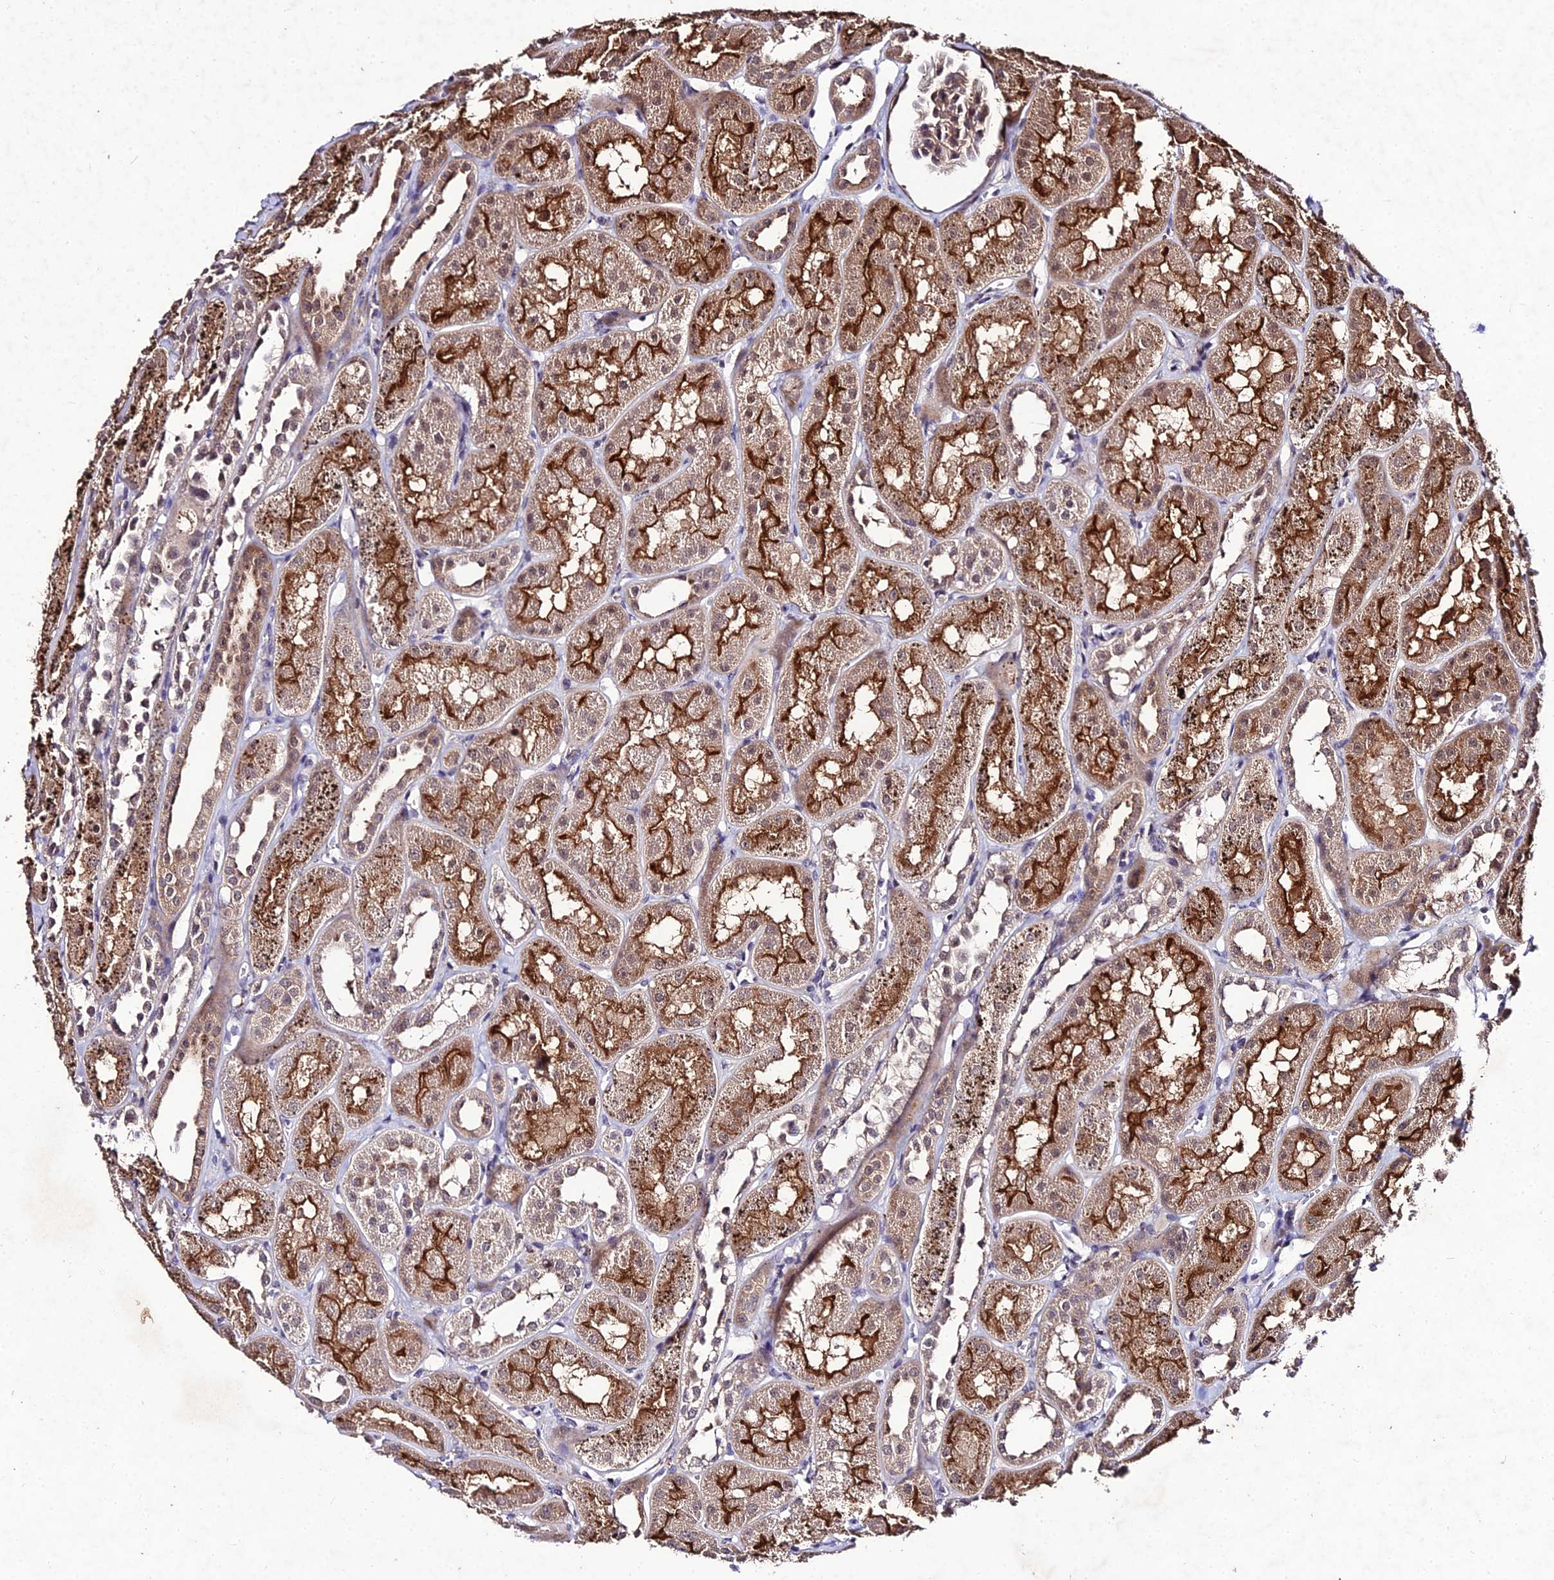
{"staining": {"intensity": "moderate", "quantity": "<25%", "location": "cytoplasmic/membranous"}, "tissue": "kidney", "cell_type": "Cells in glomeruli", "image_type": "normal", "snomed": [{"axis": "morphology", "description": "Normal tissue, NOS"}, {"axis": "topography", "description": "Kidney"}, {"axis": "topography", "description": "Urinary bladder"}], "caption": "Immunohistochemistry staining of benign kidney, which shows low levels of moderate cytoplasmic/membranous expression in approximately <25% of cells in glomeruli indicating moderate cytoplasmic/membranous protein expression. The staining was performed using DAB (brown) for protein detection and nuclei were counterstained in hematoxylin (blue).", "gene": "ZNF766", "patient": {"sex": "male", "age": 16}}